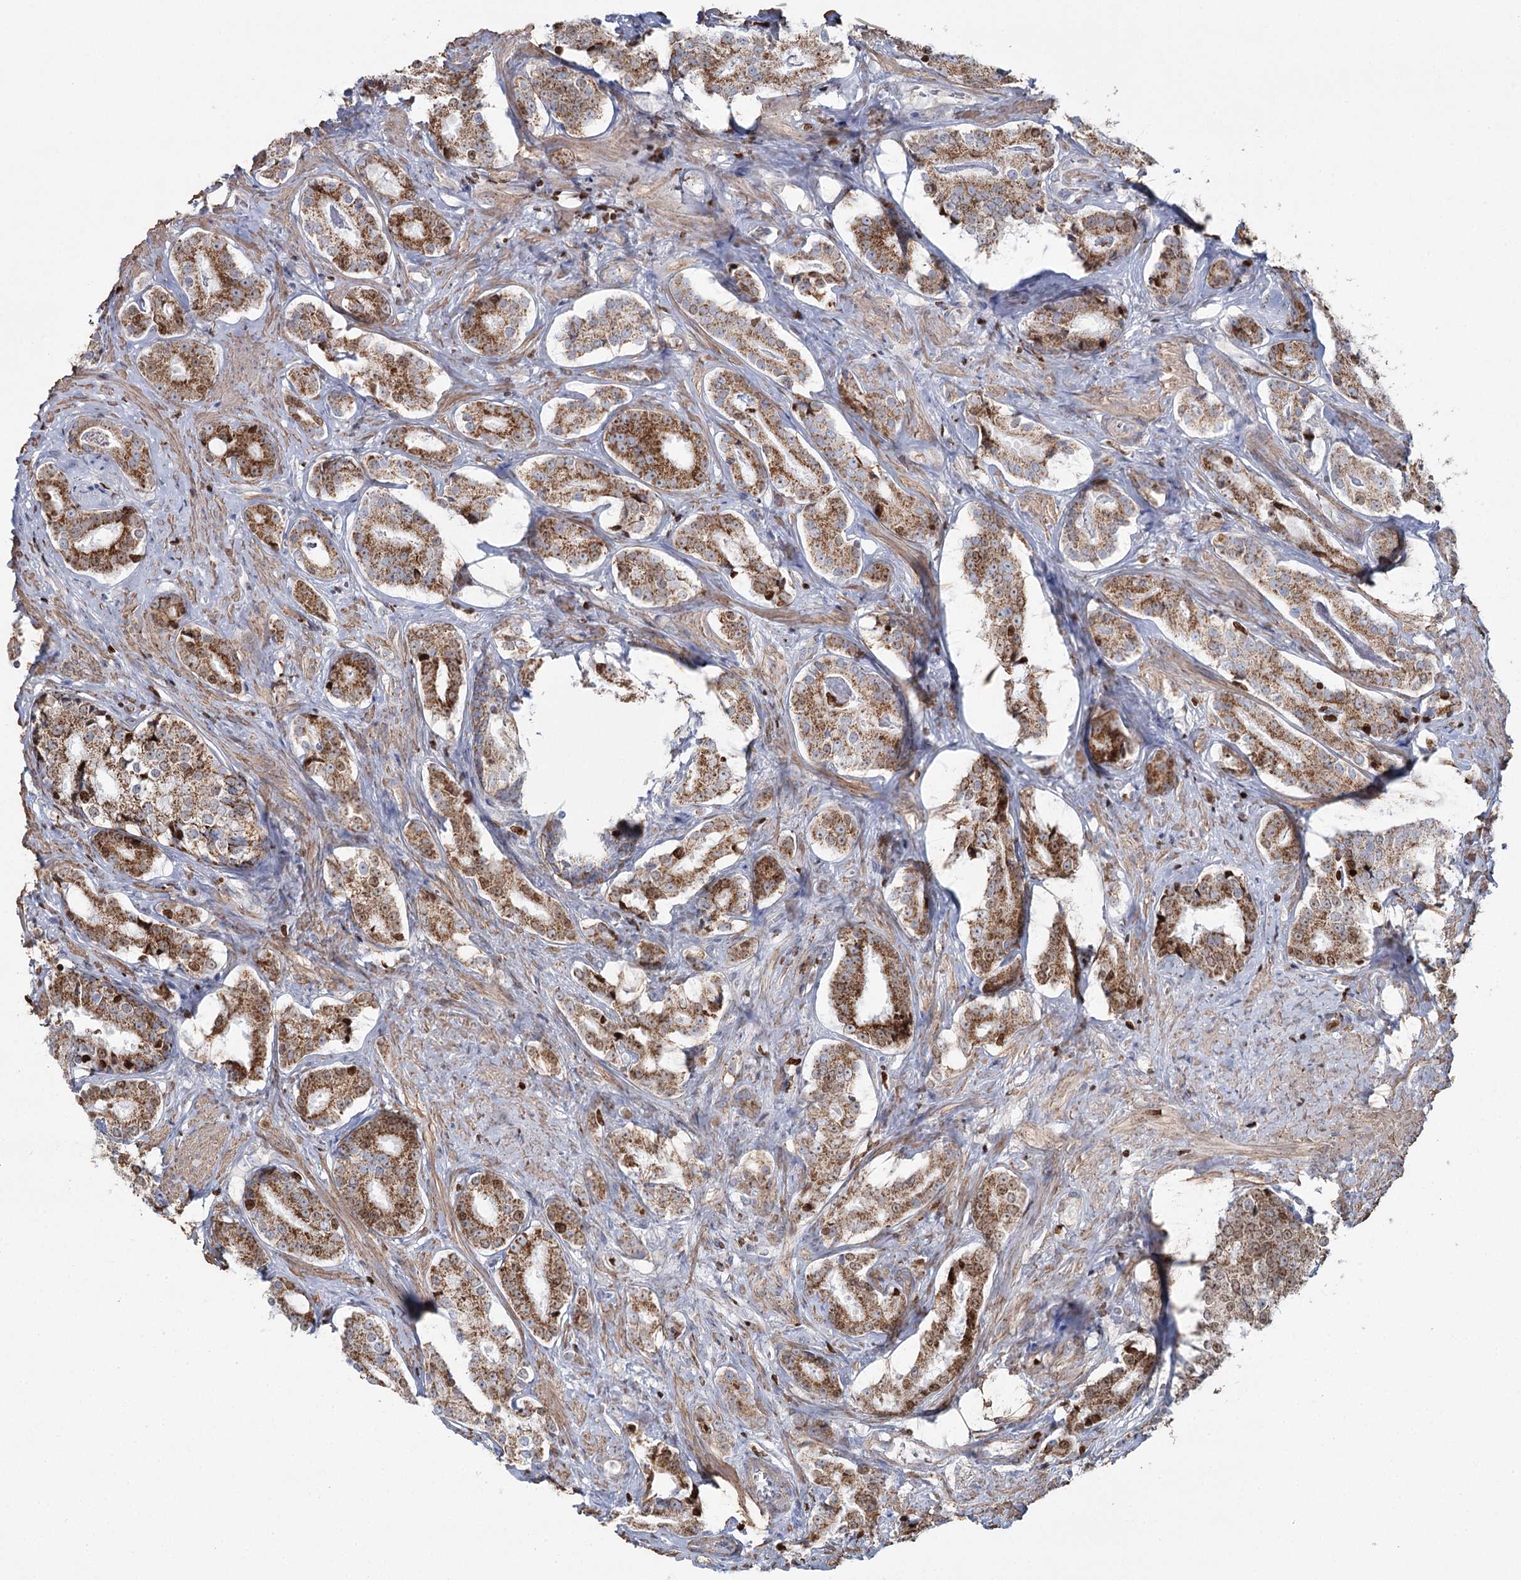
{"staining": {"intensity": "moderate", "quantity": ">75%", "location": "cytoplasmic/membranous"}, "tissue": "prostate cancer", "cell_type": "Tumor cells", "image_type": "cancer", "snomed": [{"axis": "morphology", "description": "Adenocarcinoma, High grade"}, {"axis": "topography", "description": "Prostate"}], "caption": "Prostate adenocarcinoma (high-grade) was stained to show a protein in brown. There is medium levels of moderate cytoplasmic/membranous expression in approximately >75% of tumor cells.", "gene": "PDHX", "patient": {"sex": "male", "age": 58}}